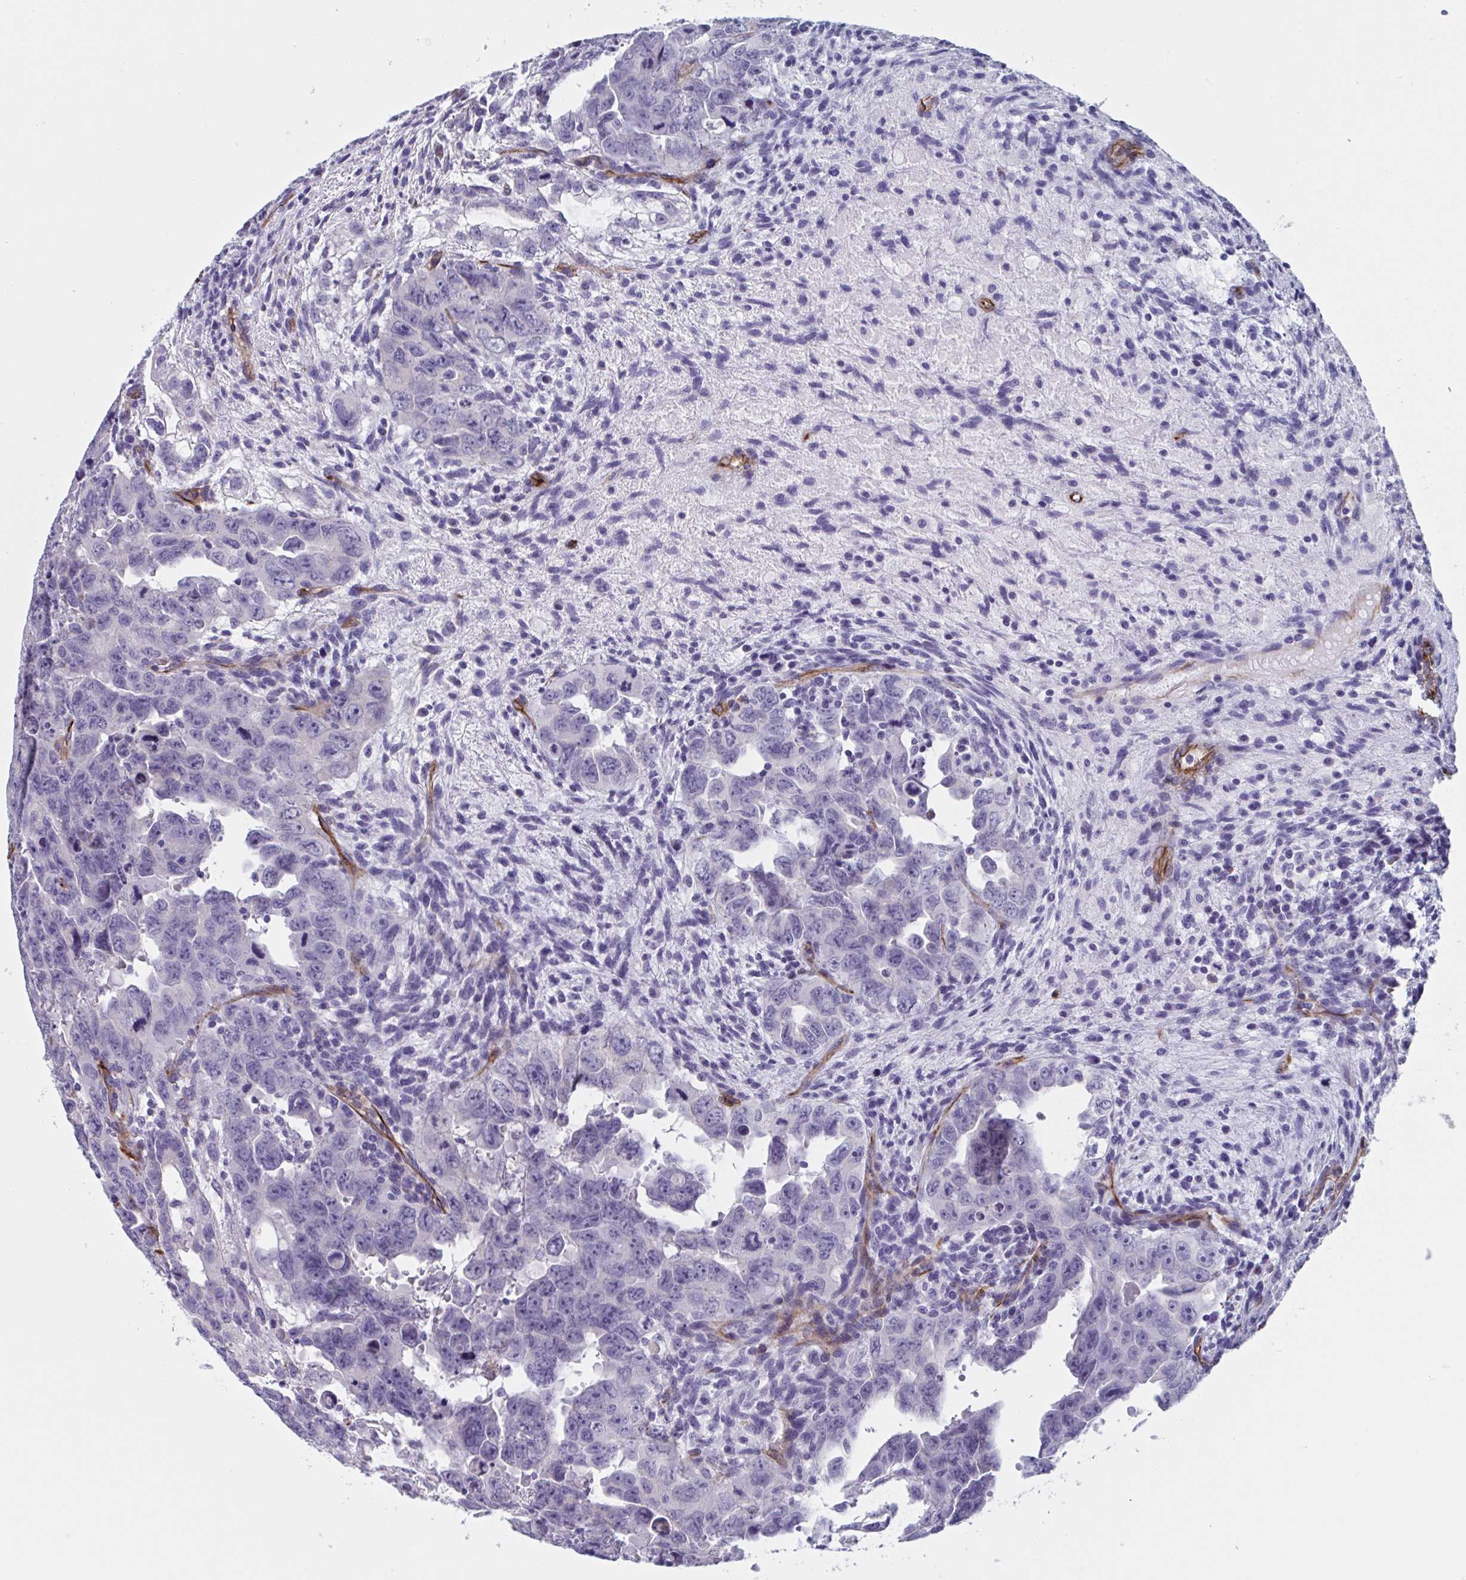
{"staining": {"intensity": "negative", "quantity": "none", "location": "none"}, "tissue": "testis cancer", "cell_type": "Tumor cells", "image_type": "cancer", "snomed": [{"axis": "morphology", "description": "Carcinoma, Embryonal, NOS"}, {"axis": "topography", "description": "Testis"}], "caption": "Embryonal carcinoma (testis) was stained to show a protein in brown. There is no significant positivity in tumor cells. The staining was performed using DAB to visualize the protein expression in brown, while the nuclei were stained in blue with hematoxylin (Magnification: 20x).", "gene": "CITED4", "patient": {"sex": "male", "age": 24}}